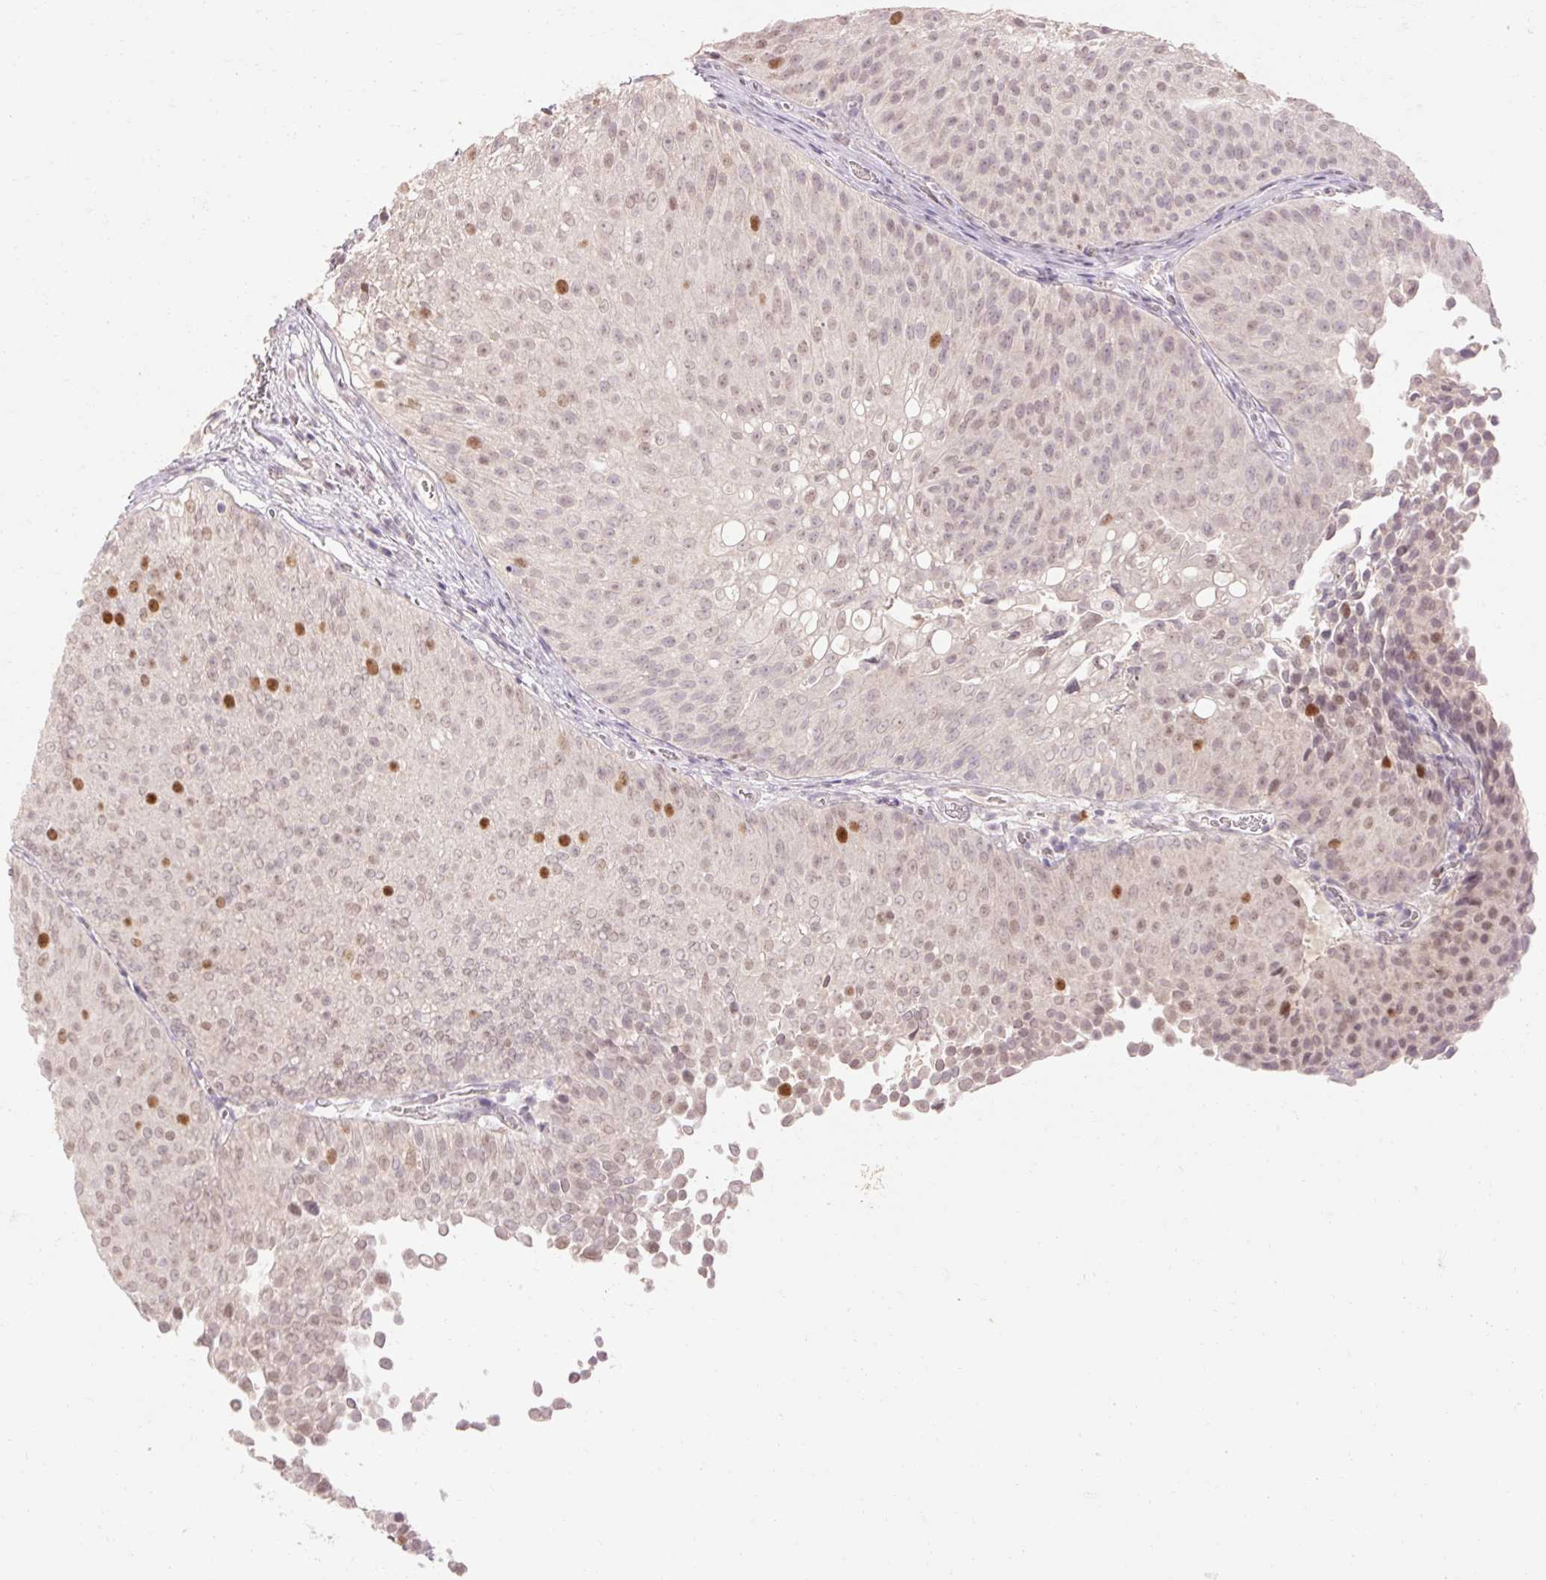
{"staining": {"intensity": "strong", "quantity": "<25%", "location": "nuclear"}, "tissue": "urothelial cancer", "cell_type": "Tumor cells", "image_type": "cancer", "snomed": [{"axis": "morphology", "description": "Urothelial carcinoma, Low grade"}, {"axis": "topography", "description": "Urinary bladder"}], "caption": "Urothelial cancer stained with immunohistochemistry reveals strong nuclear staining in approximately <25% of tumor cells. (IHC, brightfield microscopy, high magnification).", "gene": "SKP2", "patient": {"sex": "male", "age": 80}}